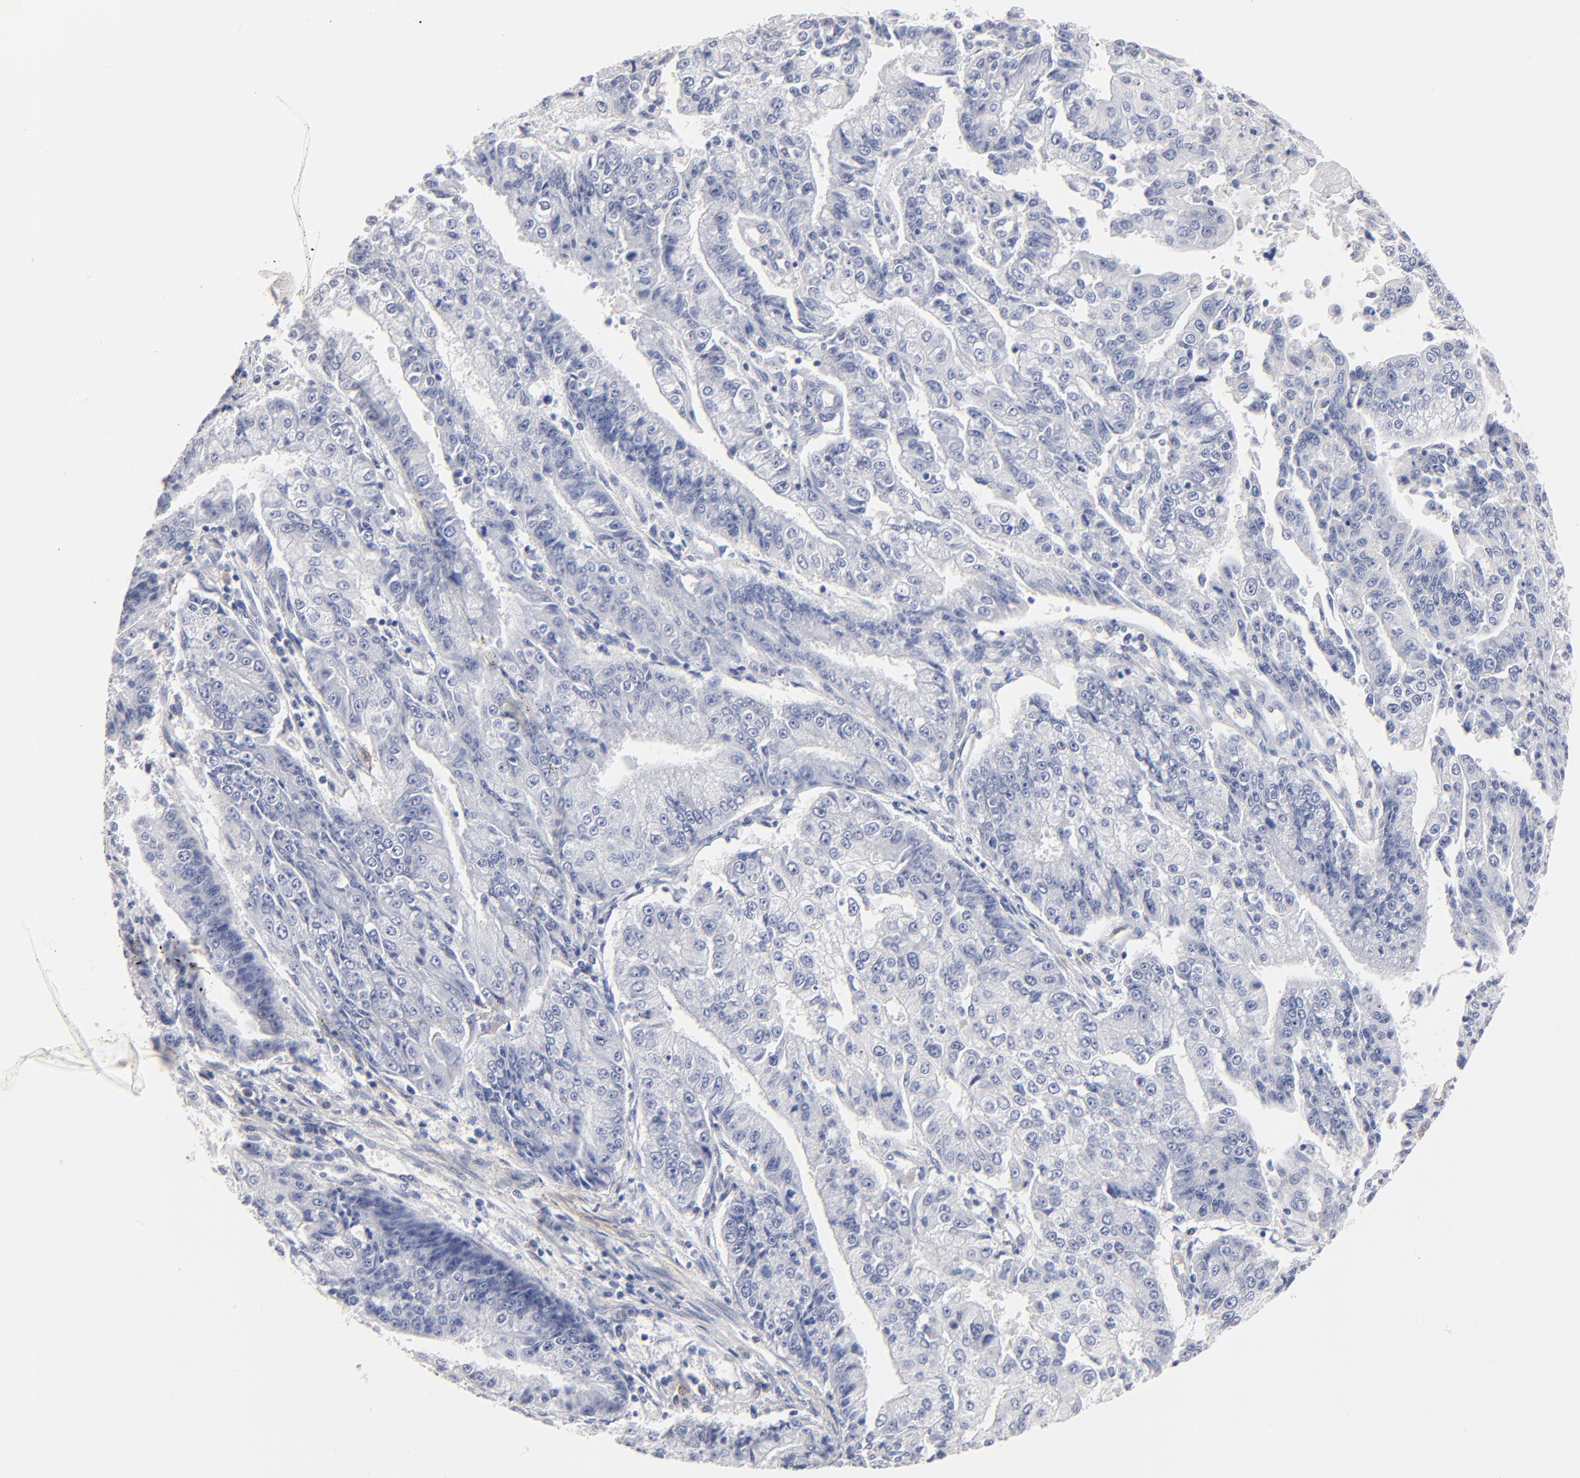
{"staining": {"intensity": "negative", "quantity": "none", "location": "none"}, "tissue": "endometrial cancer", "cell_type": "Tumor cells", "image_type": "cancer", "snomed": [{"axis": "morphology", "description": "Adenocarcinoma, NOS"}, {"axis": "topography", "description": "Endometrium"}], "caption": "Tumor cells show no significant staining in adenocarcinoma (endometrial).", "gene": "ITGA8", "patient": {"sex": "female", "age": 75}}